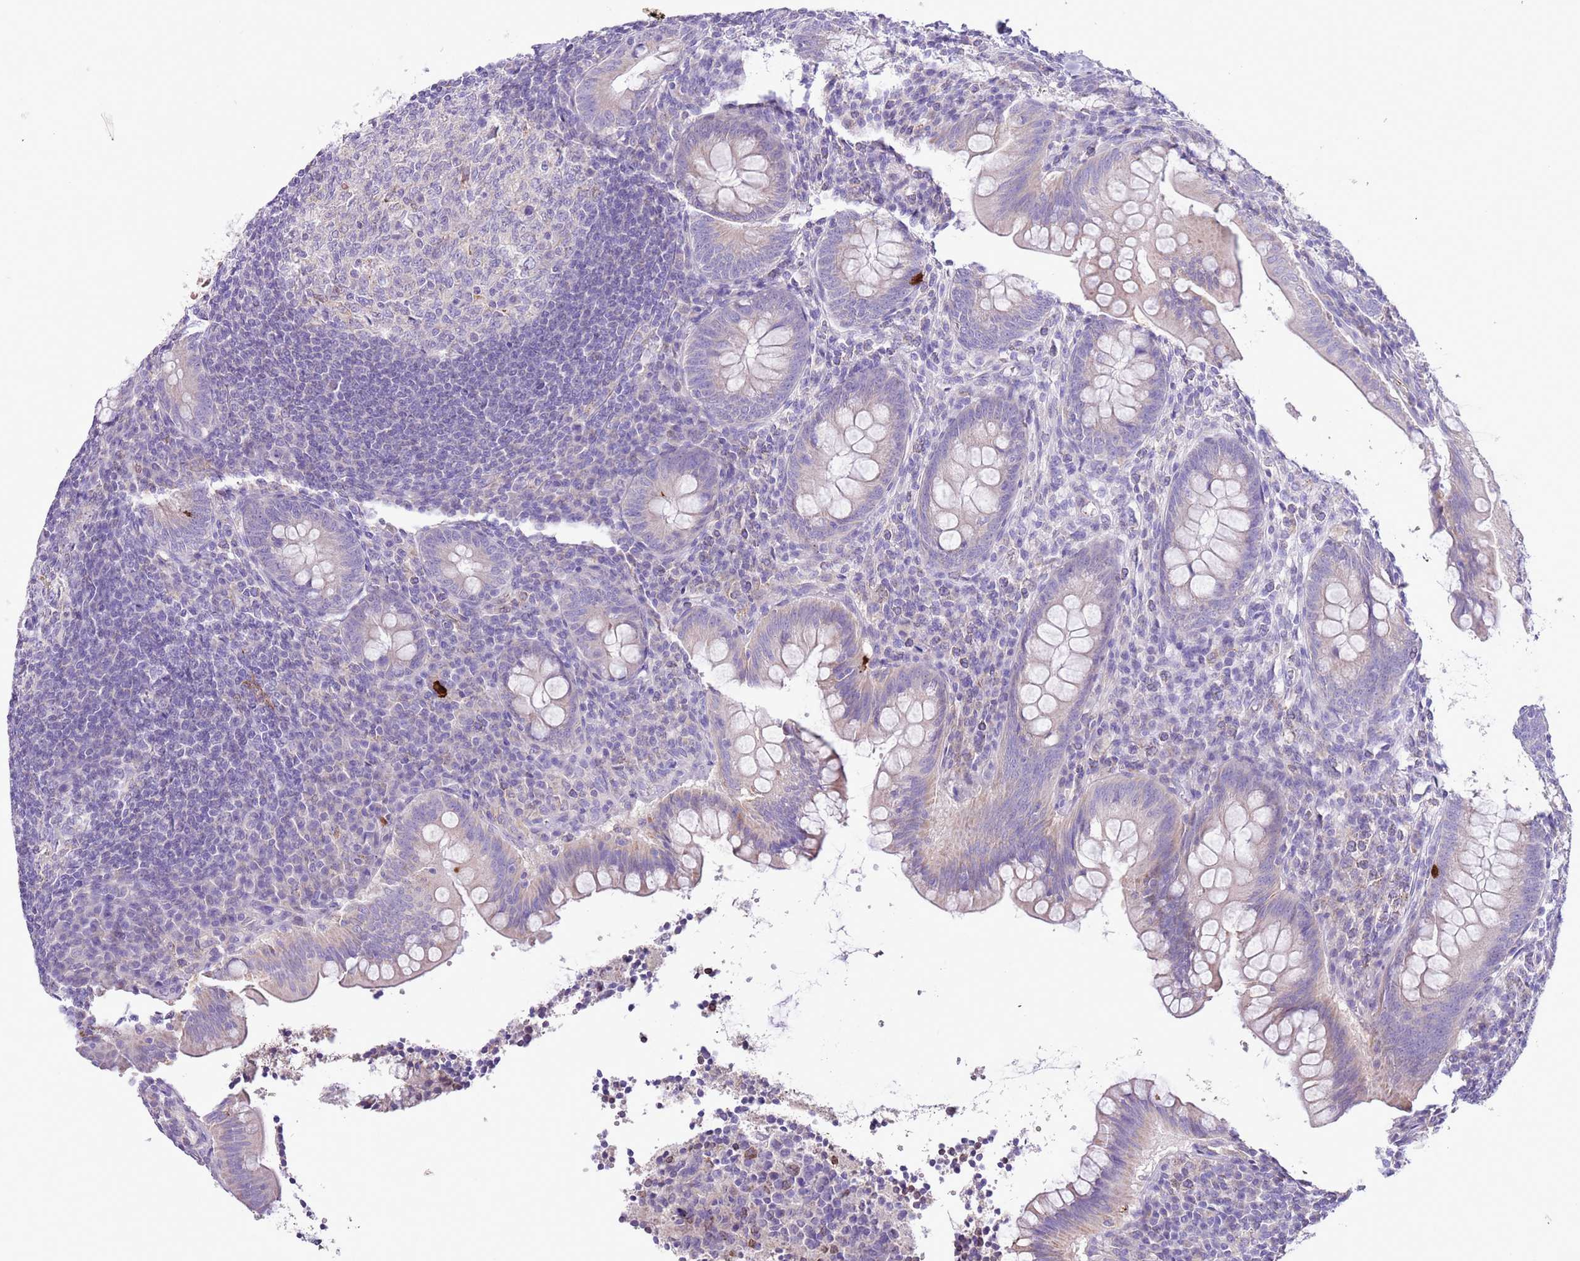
{"staining": {"intensity": "negative", "quantity": "none", "location": "none"}, "tissue": "appendix", "cell_type": "Glandular cells", "image_type": "normal", "snomed": [{"axis": "morphology", "description": "Normal tissue, NOS"}, {"axis": "topography", "description": "Appendix"}], "caption": "Glandular cells show no significant expression in benign appendix. Nuclei are stained in blue.", "gene": "ZNF697", "patient": {"sex": "female", "age": 33}}